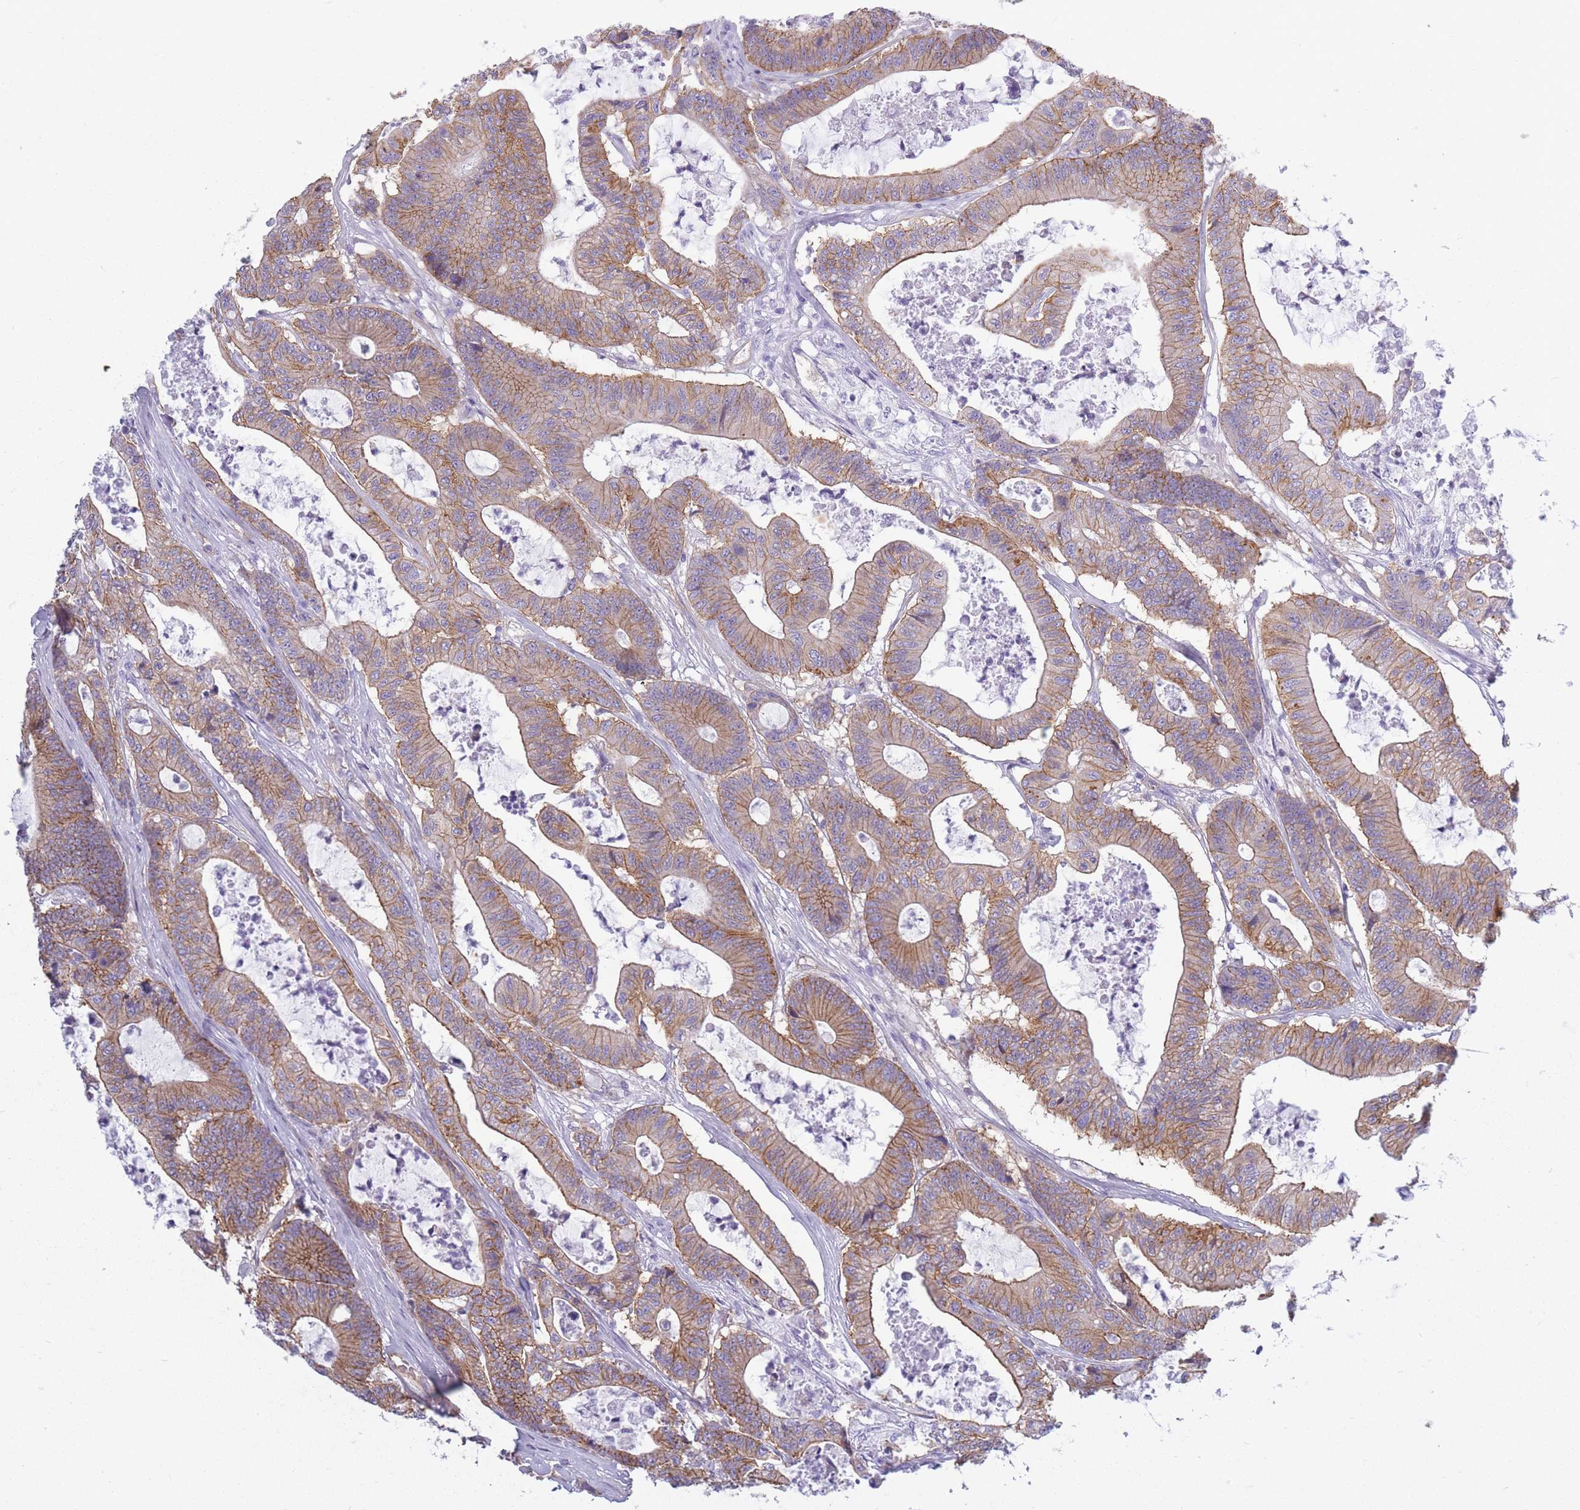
{"staining": {"intensity": "moderate", "quantity": ">75%", "location": "cytoplasmic/membranous"}, "tissue": "colorectal cancer", "cell_type": "Tumor cells", "image_type": "cancer", "snomed": [{"axis": "morphology", "description": "Adenocarcinoma, NOS"}, {"axis": "topography", "description": "Colon"}], "caption": "Human colorectal cancer (adenocarcinoma) stained with a brown dye reveals moderate cytoplasmic/membranous positive expression in approximately >75% of tumor cells.", "gene": "ADD1", "patient": {"sex": "female", "age": 84}}